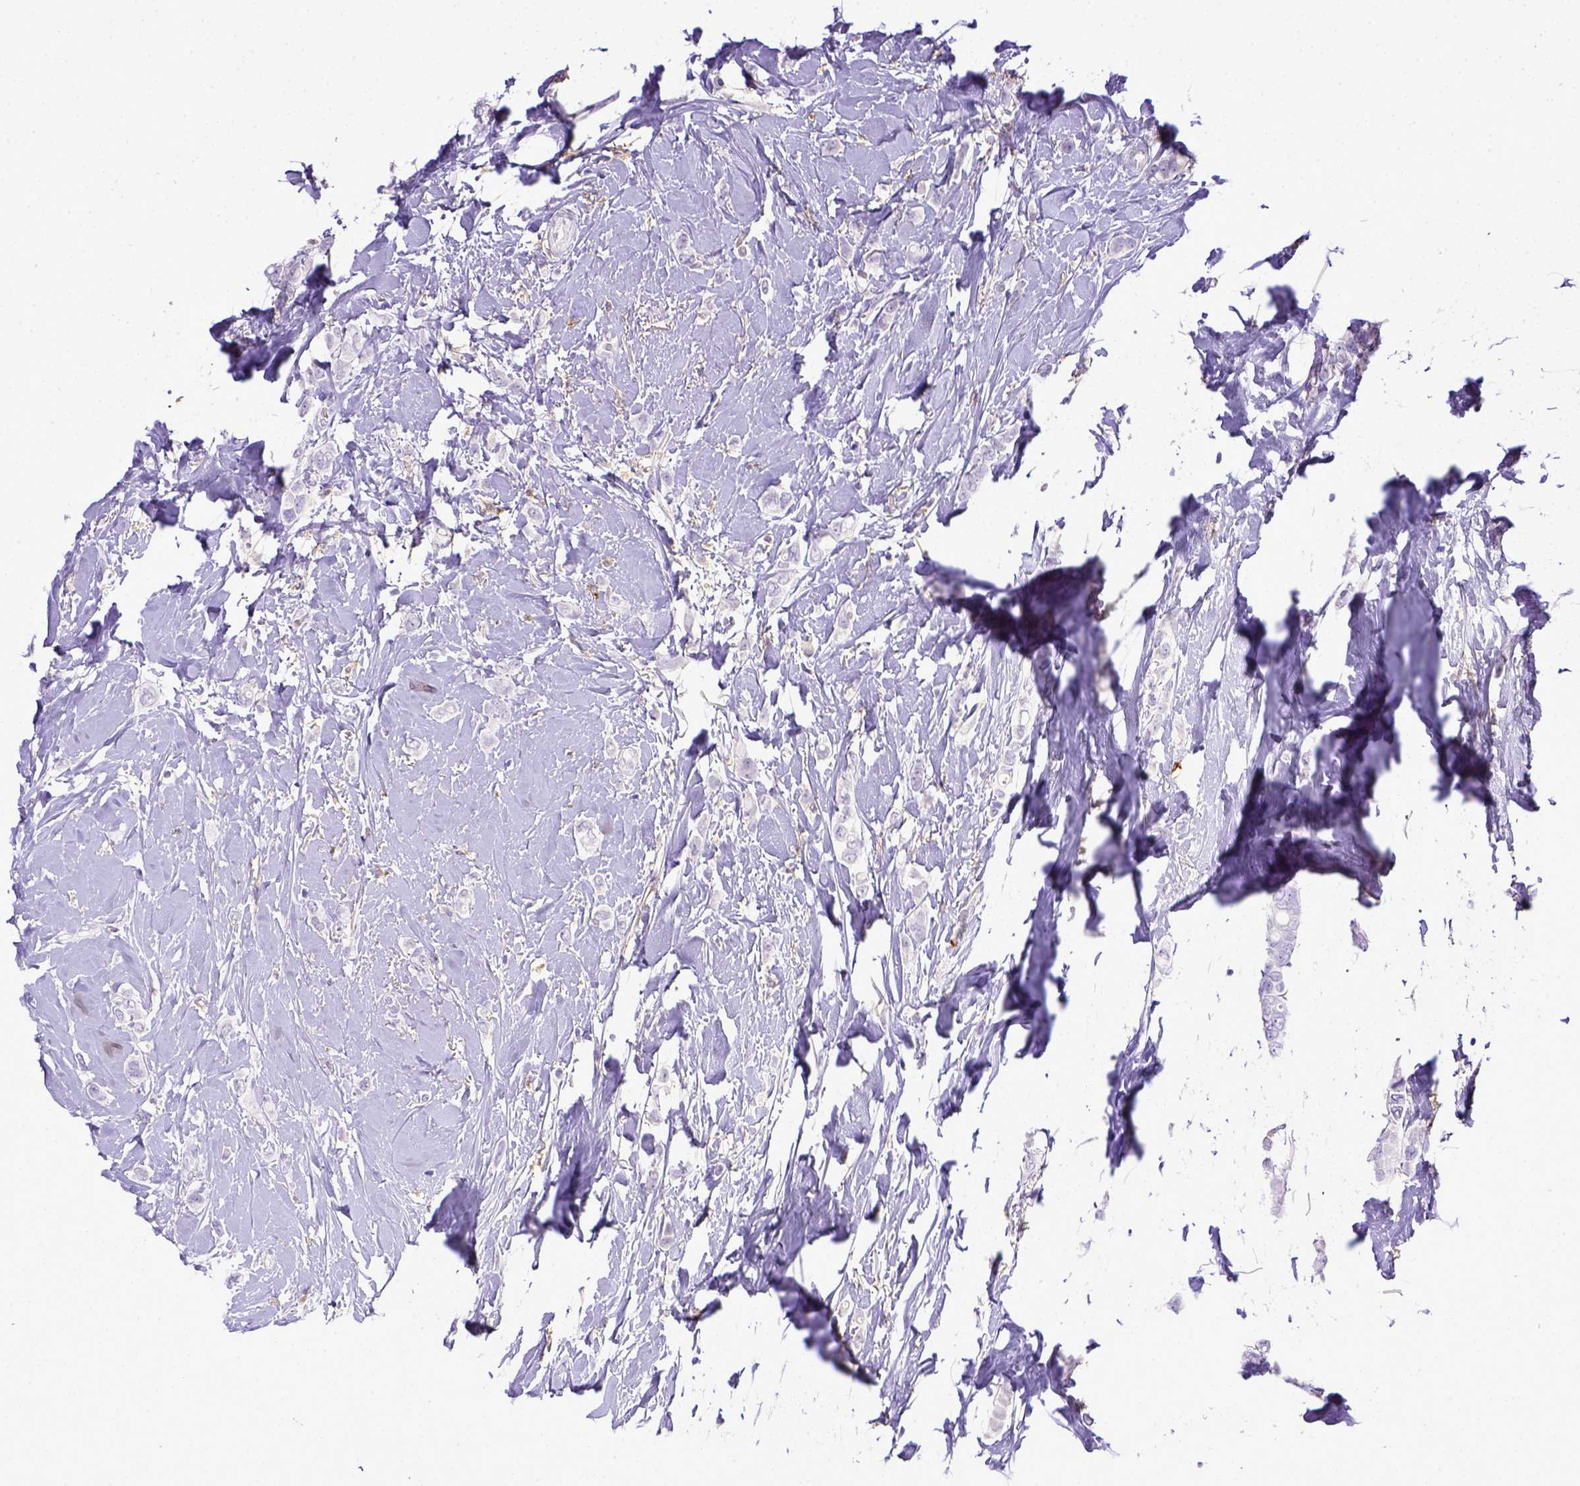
{"staining": {"intensity": "negative", "quantity": "none", "location": "none"}, "tissue": "breast cancer", "cell_type": "Tumor cells", "image_type": "cancer", "snomed": [{"axis": "morphology", "description": "Lobular carcinoma"}, {"axis": "topography", "description": "Breast"}], "caption": "There is no significant staining in tumor cells of breast cancer. Brightfield microscopy of immunohistochemistry stained with DAB (3,3'-diaminobenzidine) (brown) and hematoxylin (blue), captured at high magnification.", "gene": "ITGAM", "patient": {"sex": "female", "age": 66}}